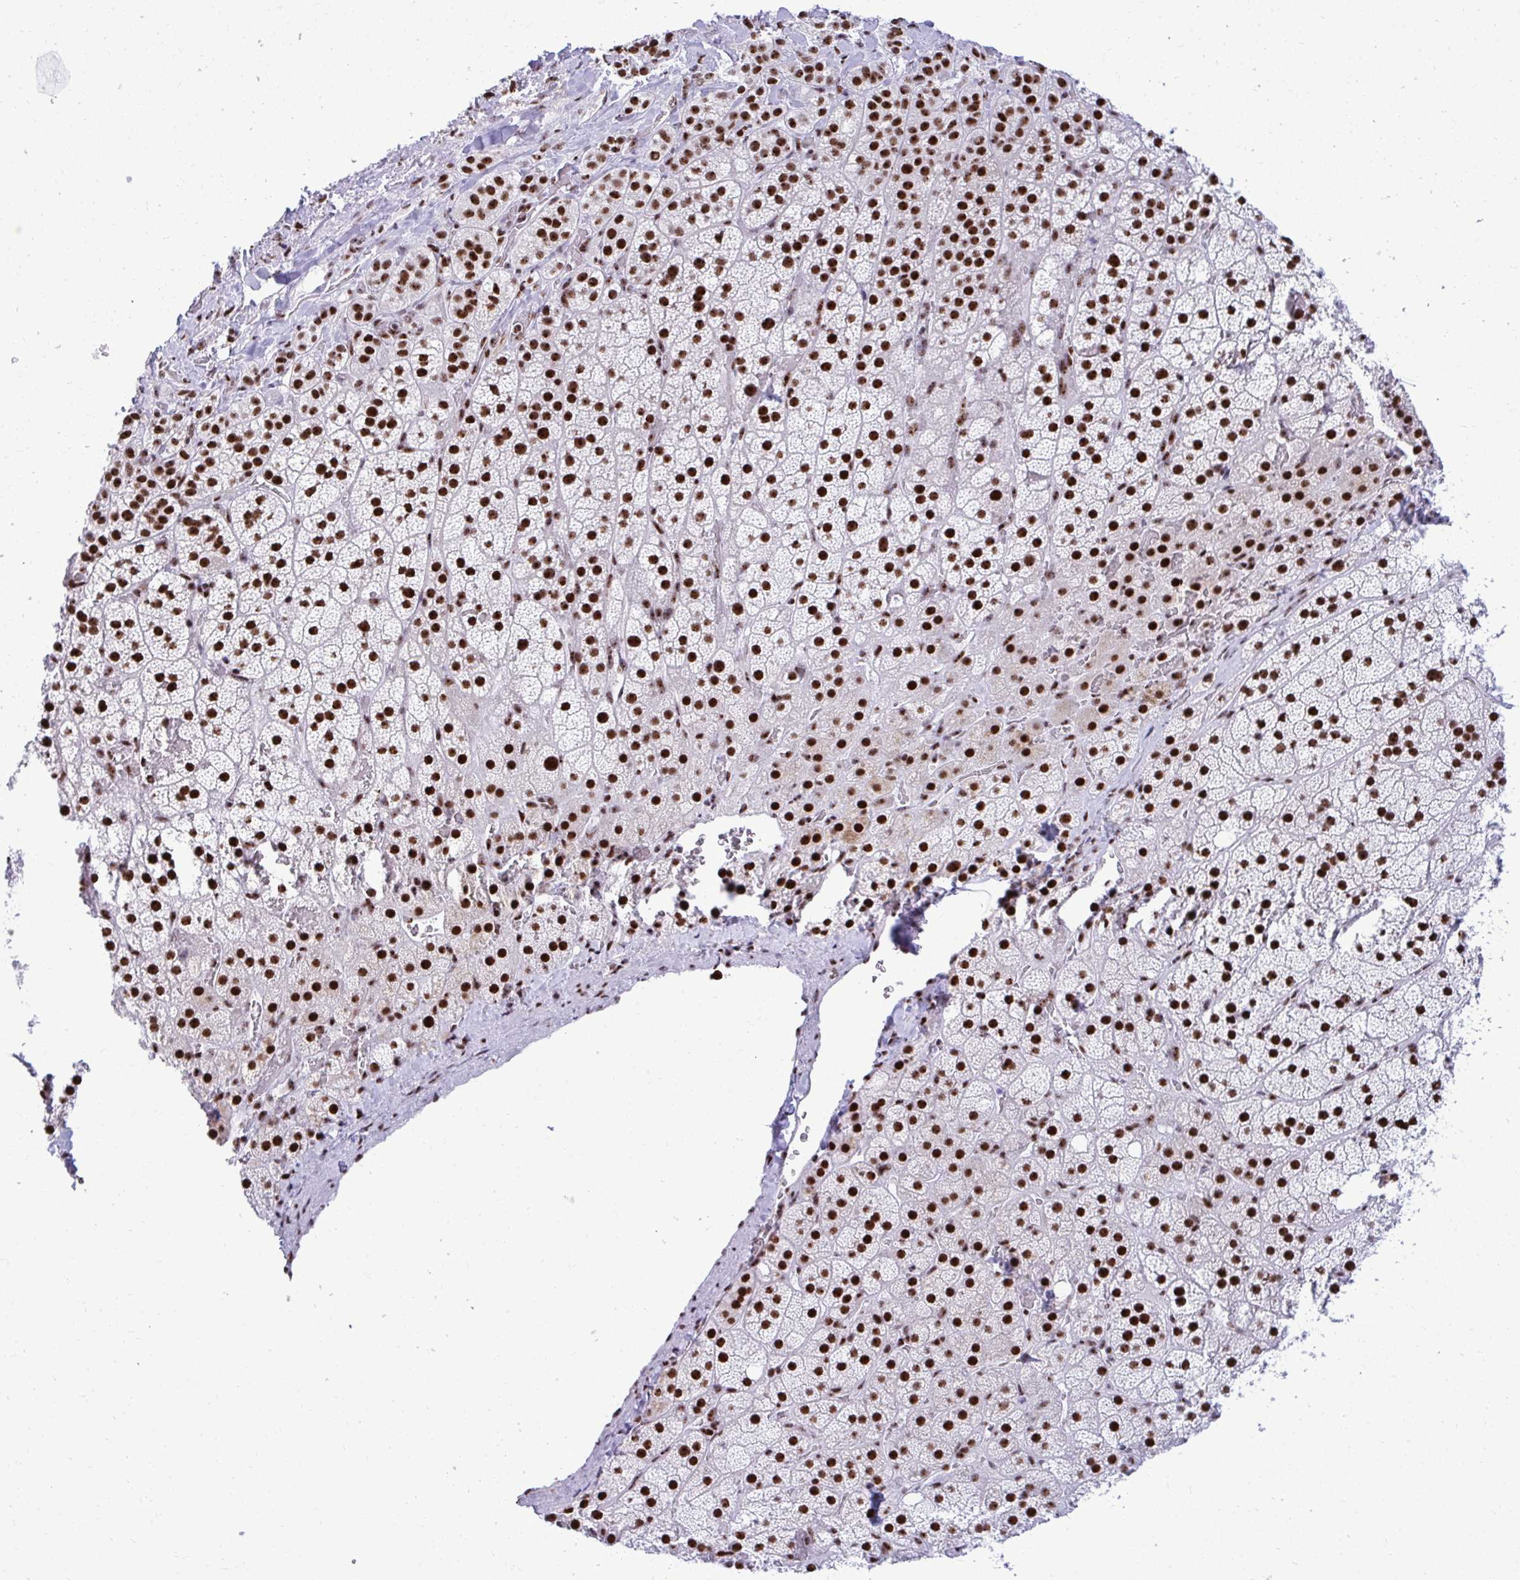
{"staining": {"intensity": "strong", "quantity": ">75%", "location": "nuclear"}, "tissue": "adrenal gland", "cell_type": "Glandular cells", "image_type": "normal", "snomed": [{"axis": "morphology", "description": "Normal tissue, NOS"}, {"axis": "topography", "description": "Adrenal gland"}], "caption": "Adrenal gland stained with DAB immunohistochemistry demonstrates high levels of strong nuclear staining in approximately >75% of glandular cells.", "gene": "PELP1", "patient": {"sex": "male", "age": 57}}